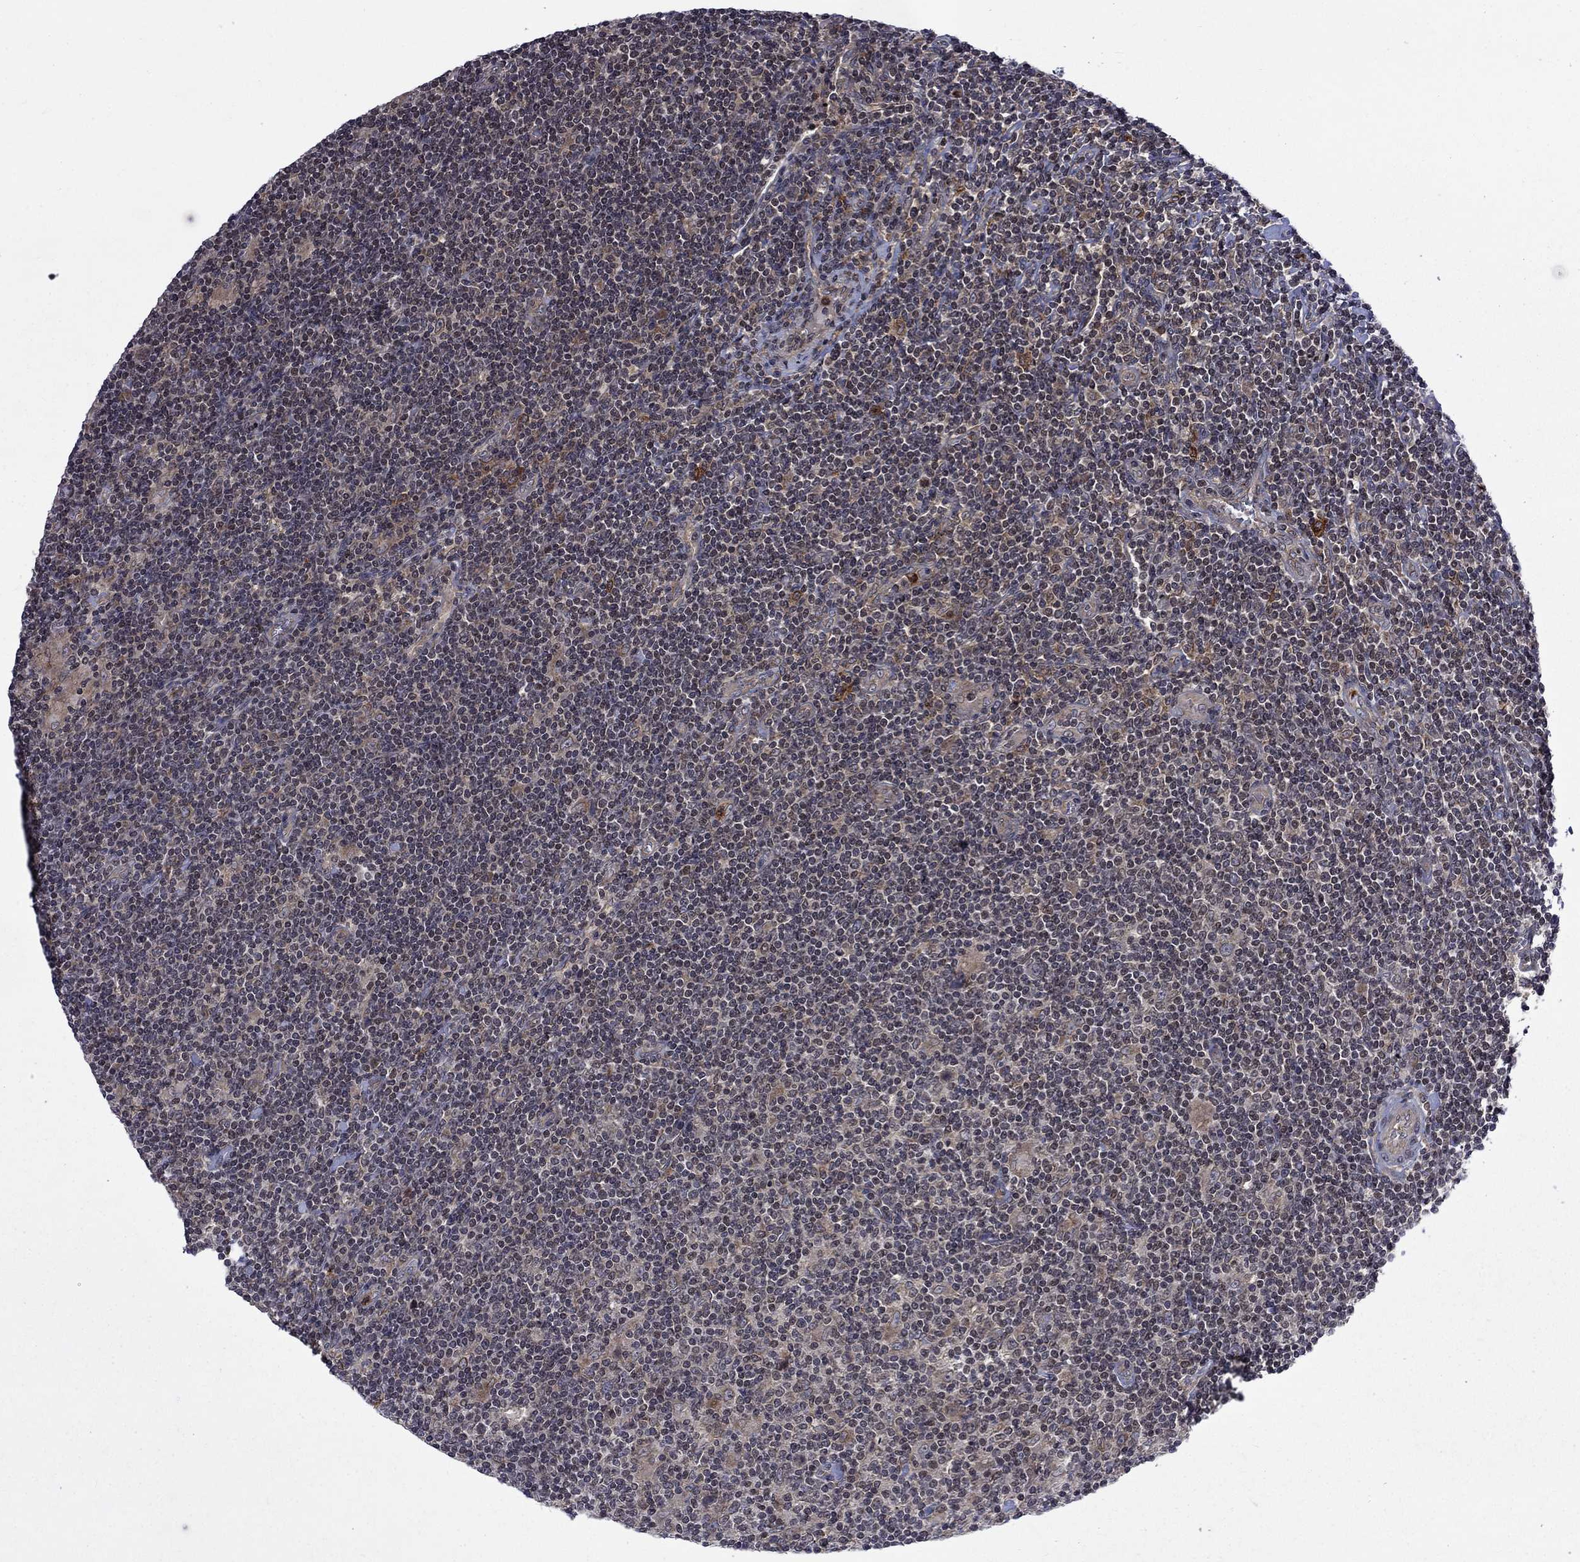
{"staining": {"intensity": "negative", "quantity": "none", "location": "none"}, "tissue": "lymphoma", "cell_type": "Tumor cells", "image_type": "cancer", "snomed": [{"axis": "morphology", "description": "Hodgkin's disease, NOS"}, {"axis": "topography", "description": "Lymph node"}], "caption": "High magnification brightfield microscopy of Hodgkin's disease stained with DAB (3,3'-diaminobenzidine) (brown) and counterstained with hematoxylin (blue): tumor cells show no significant positivity.", "gene": "TMEM33", "patient": {"sex": "male", "age": 40}}